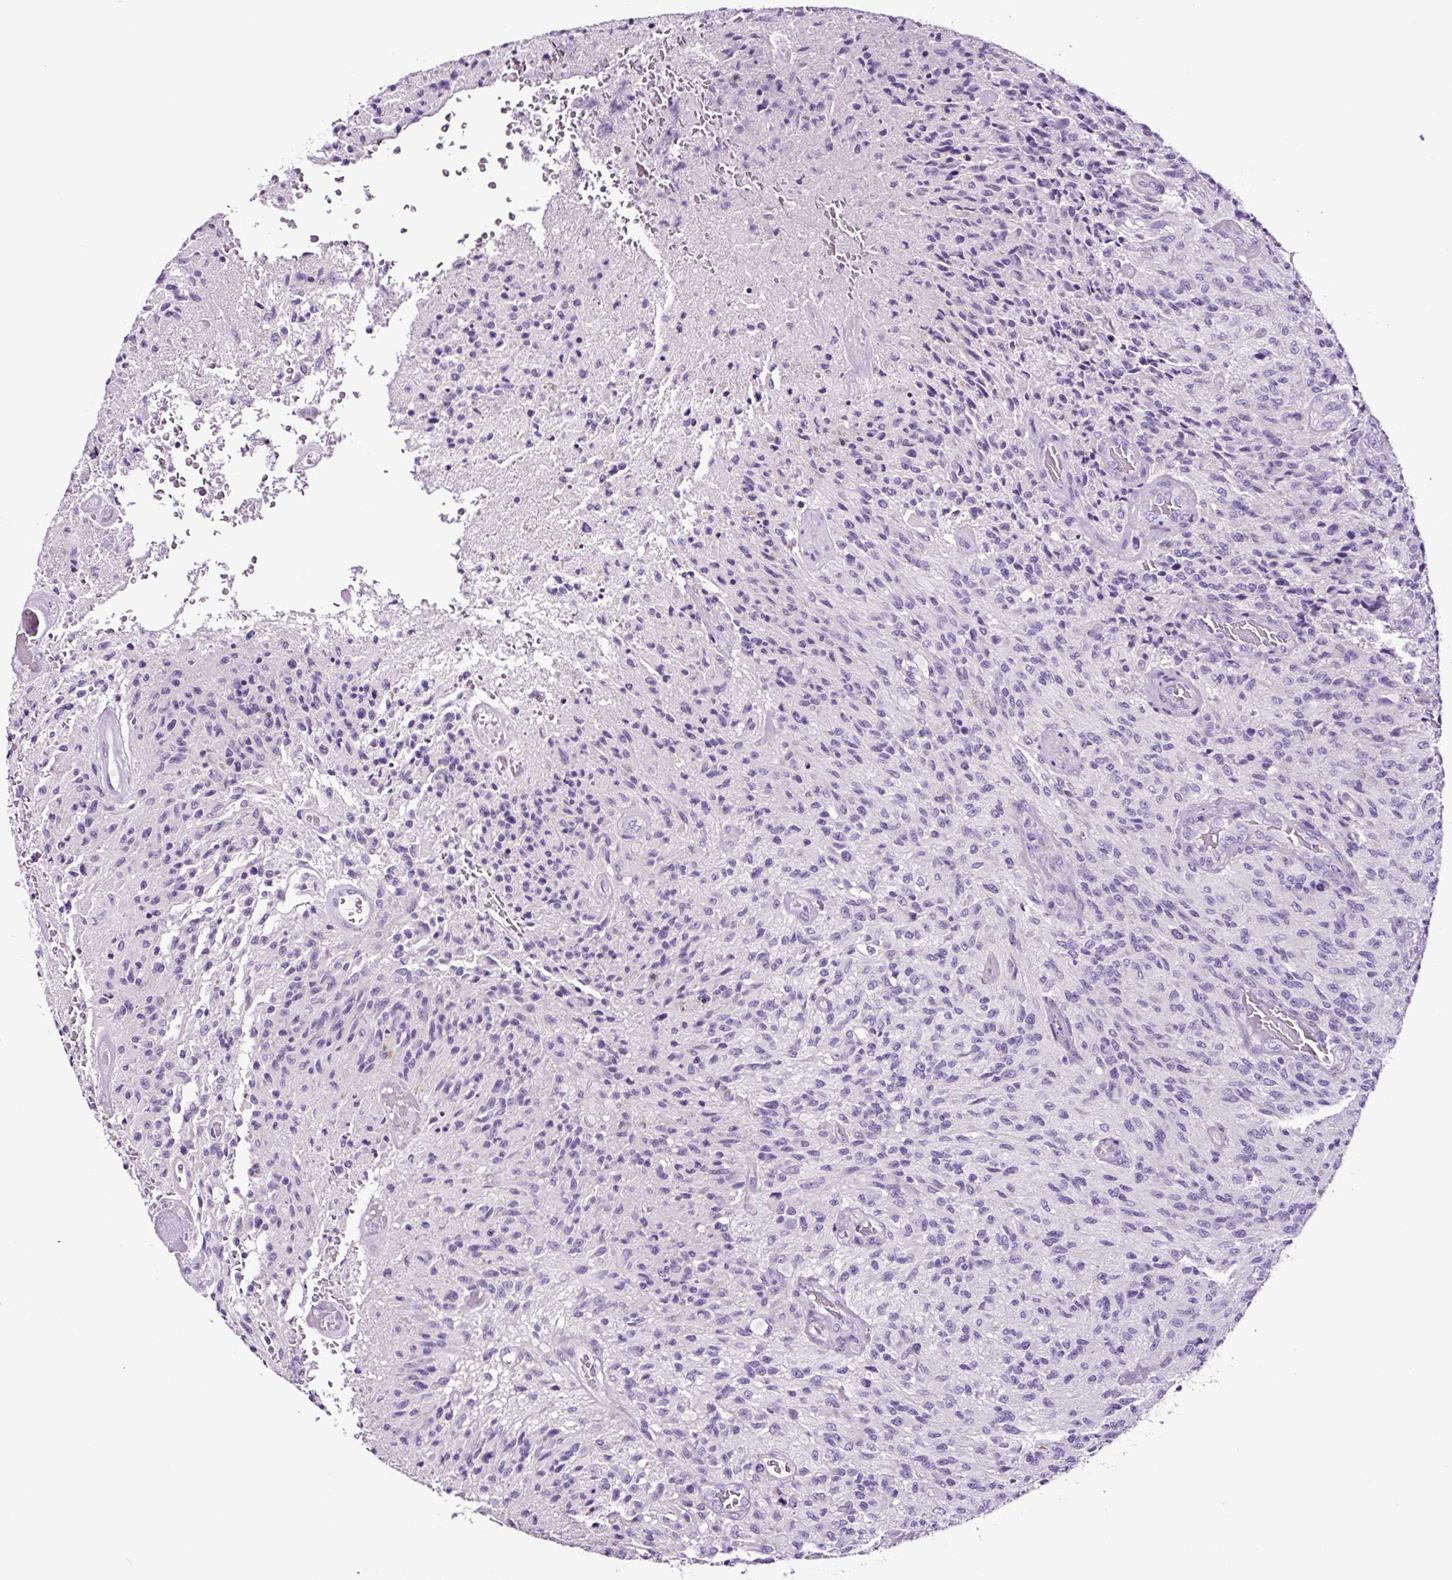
{"staining": {"intensity": "negative", "quantity": "none", "location": "none"}, "tissue": "glioma", "cell_type": "Tumor cells", "image_type": "cancer", "snomed": [{"axis": "morphology", "description": "Normal tissue, NOS"}, {"axis": "morphology", "description": "Glioma, malignant, High grade"}, {"axis": "topography", "description": "Cerebral cortex"}], "caption": "An immunohistochemistry image of high-grade glioma (malignant) is shown. There is no staining in tumor cells of high-grade glioma (malignant).", "gene": "FBXL7", "patient": {"sex": "male", "age": 56}}